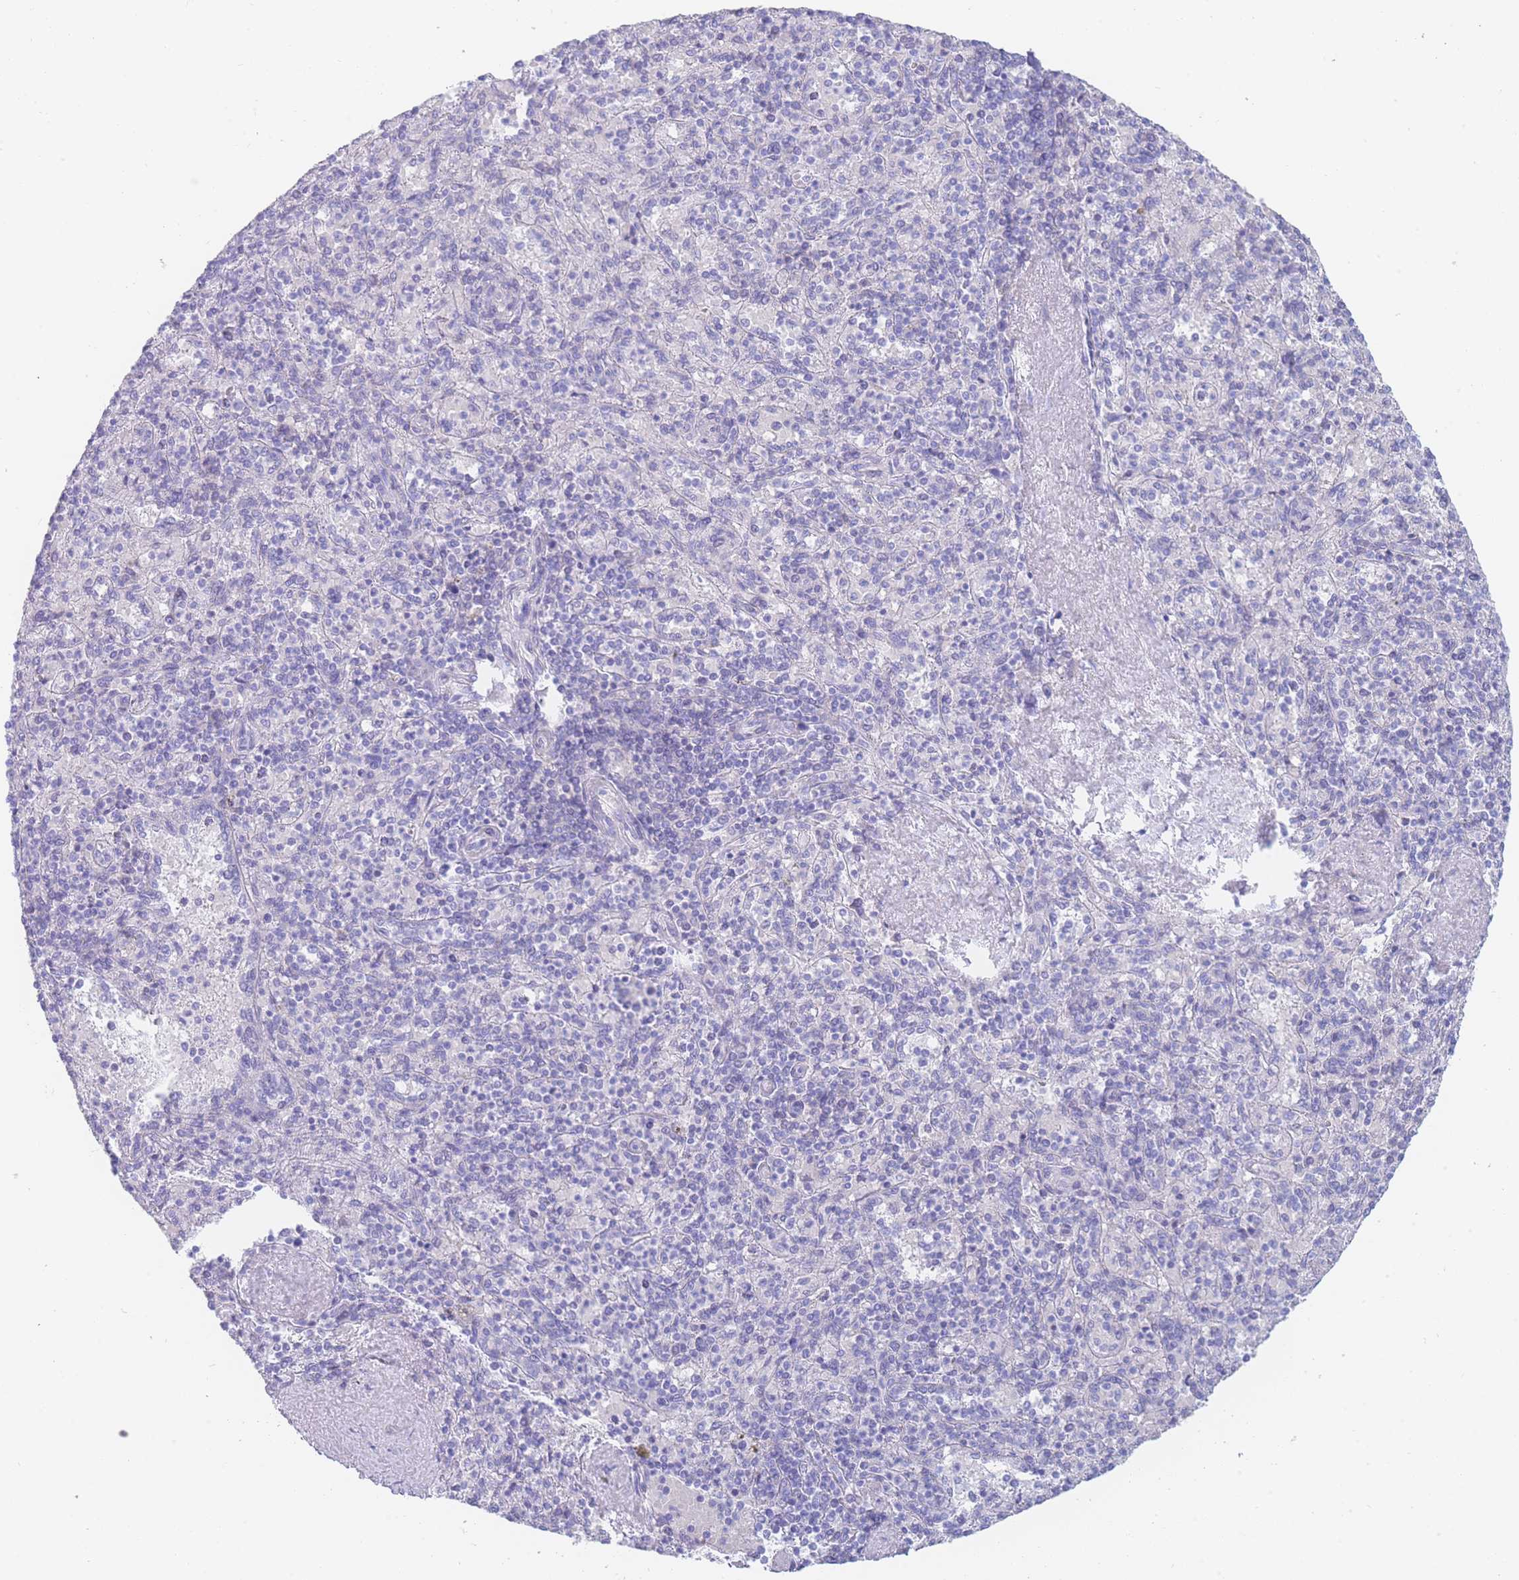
{"staining": {"intensity": "negative", "quantity": "none", "location": "none"}, "tissue": "spleen", "cell_type": "Cells in red pulp", "image_type": "normal", "snomed": [{"axis": "morphology", "description": "Normal tissue, NOS"}, {"axis": "topography", "description": "Spleen"}], "caption": "There is no significant positivity in cells in red pulp of spleen. (Brightfield microscopy of DAB immunohistochemistry at high magnification).", "gene": "LZTFL1", "patient": {"sex": "male", "age": 82}}